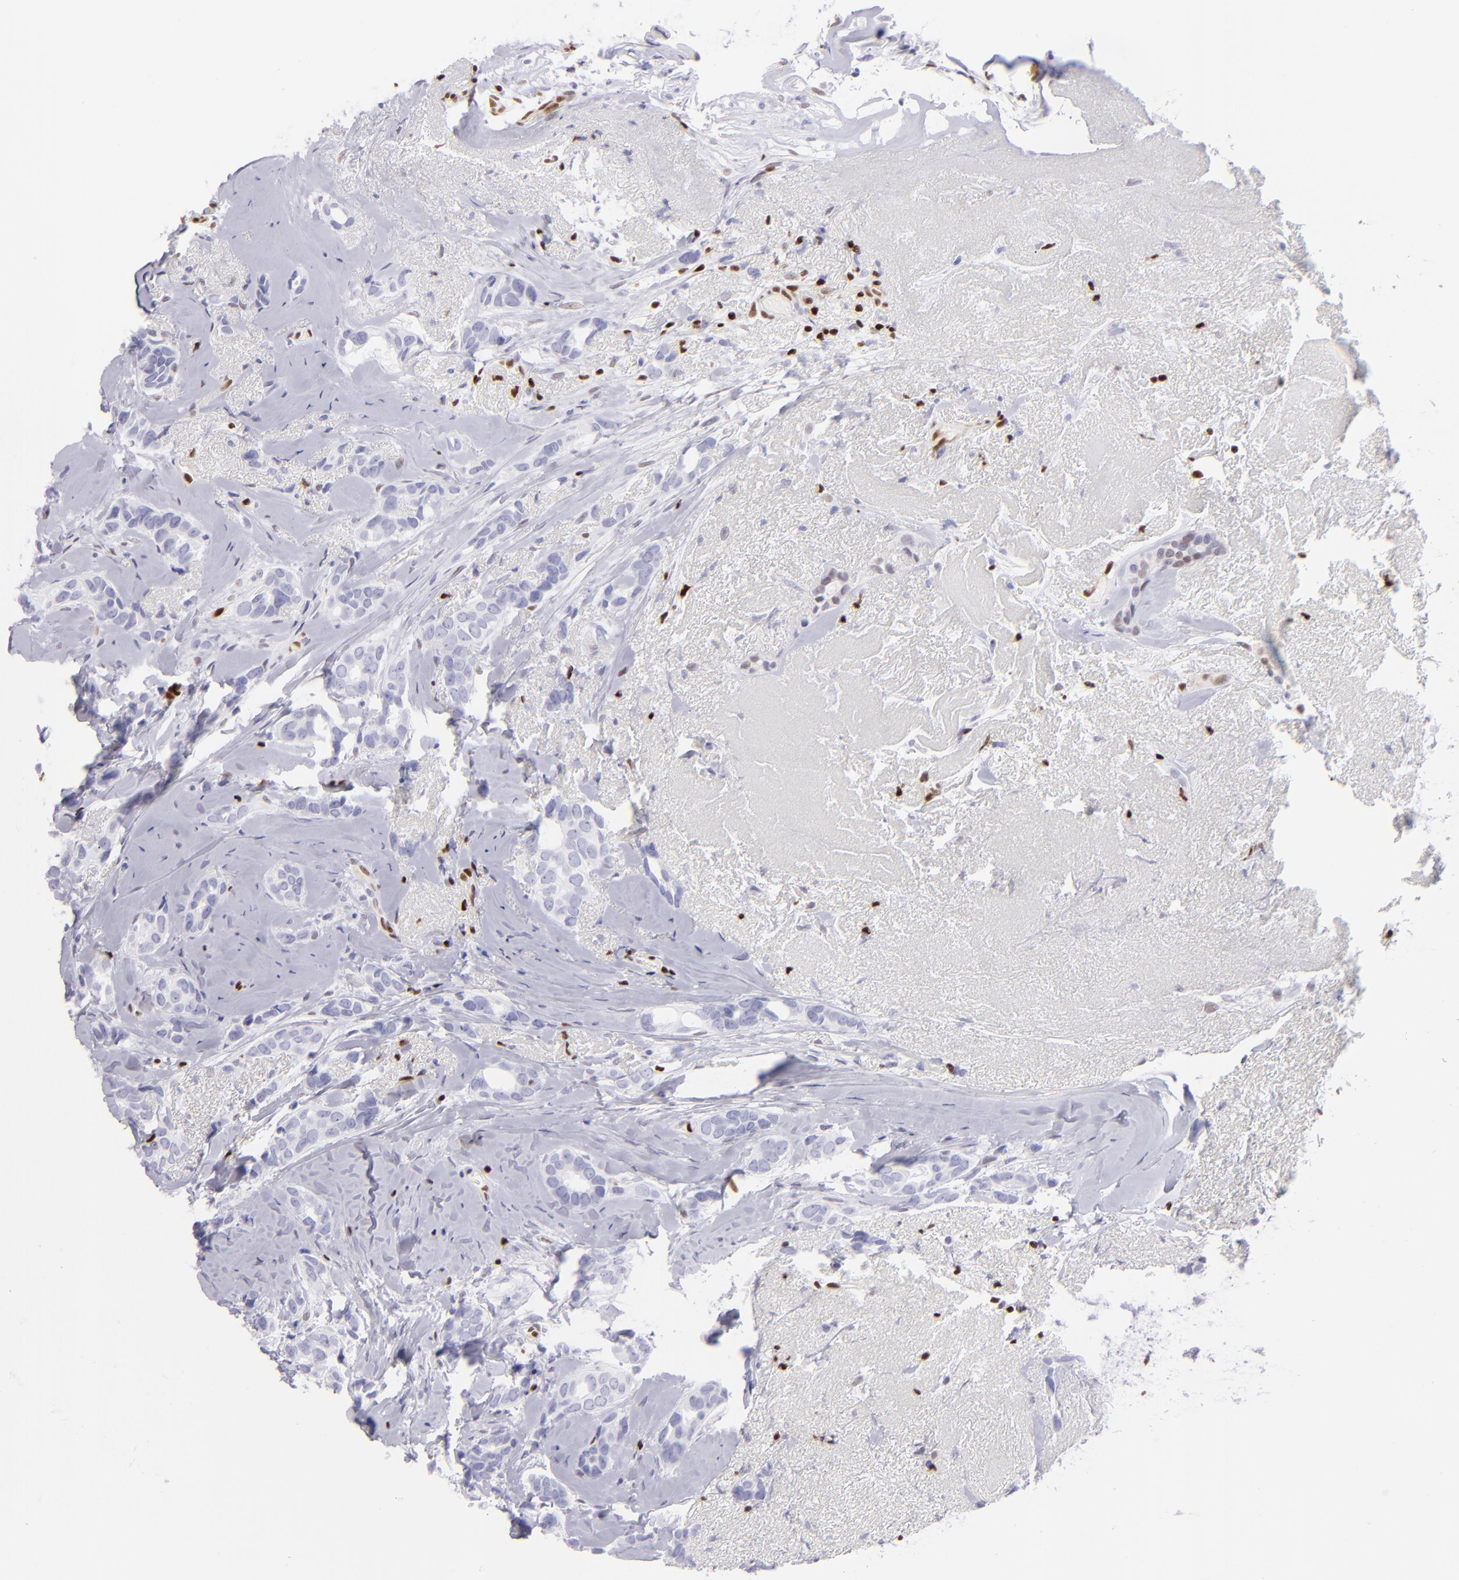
{"staining": {"intensity": "negative", "quantity": "none", "location": "none"}, "tissue": "breast cancer", "cell_type": "Tumor cells", "image_type": "cancer", "snomed": [{"axis": "morphology", "description": "Duct carcinoma"}, {"axis": "topography", "description": "Breast"}], "caption": "This is an IHC photomicrograph of human breast cancer. There is no expression in tumor cells.", "gene": "ETS1", "patient": {"sex": "female", "age": 54}}